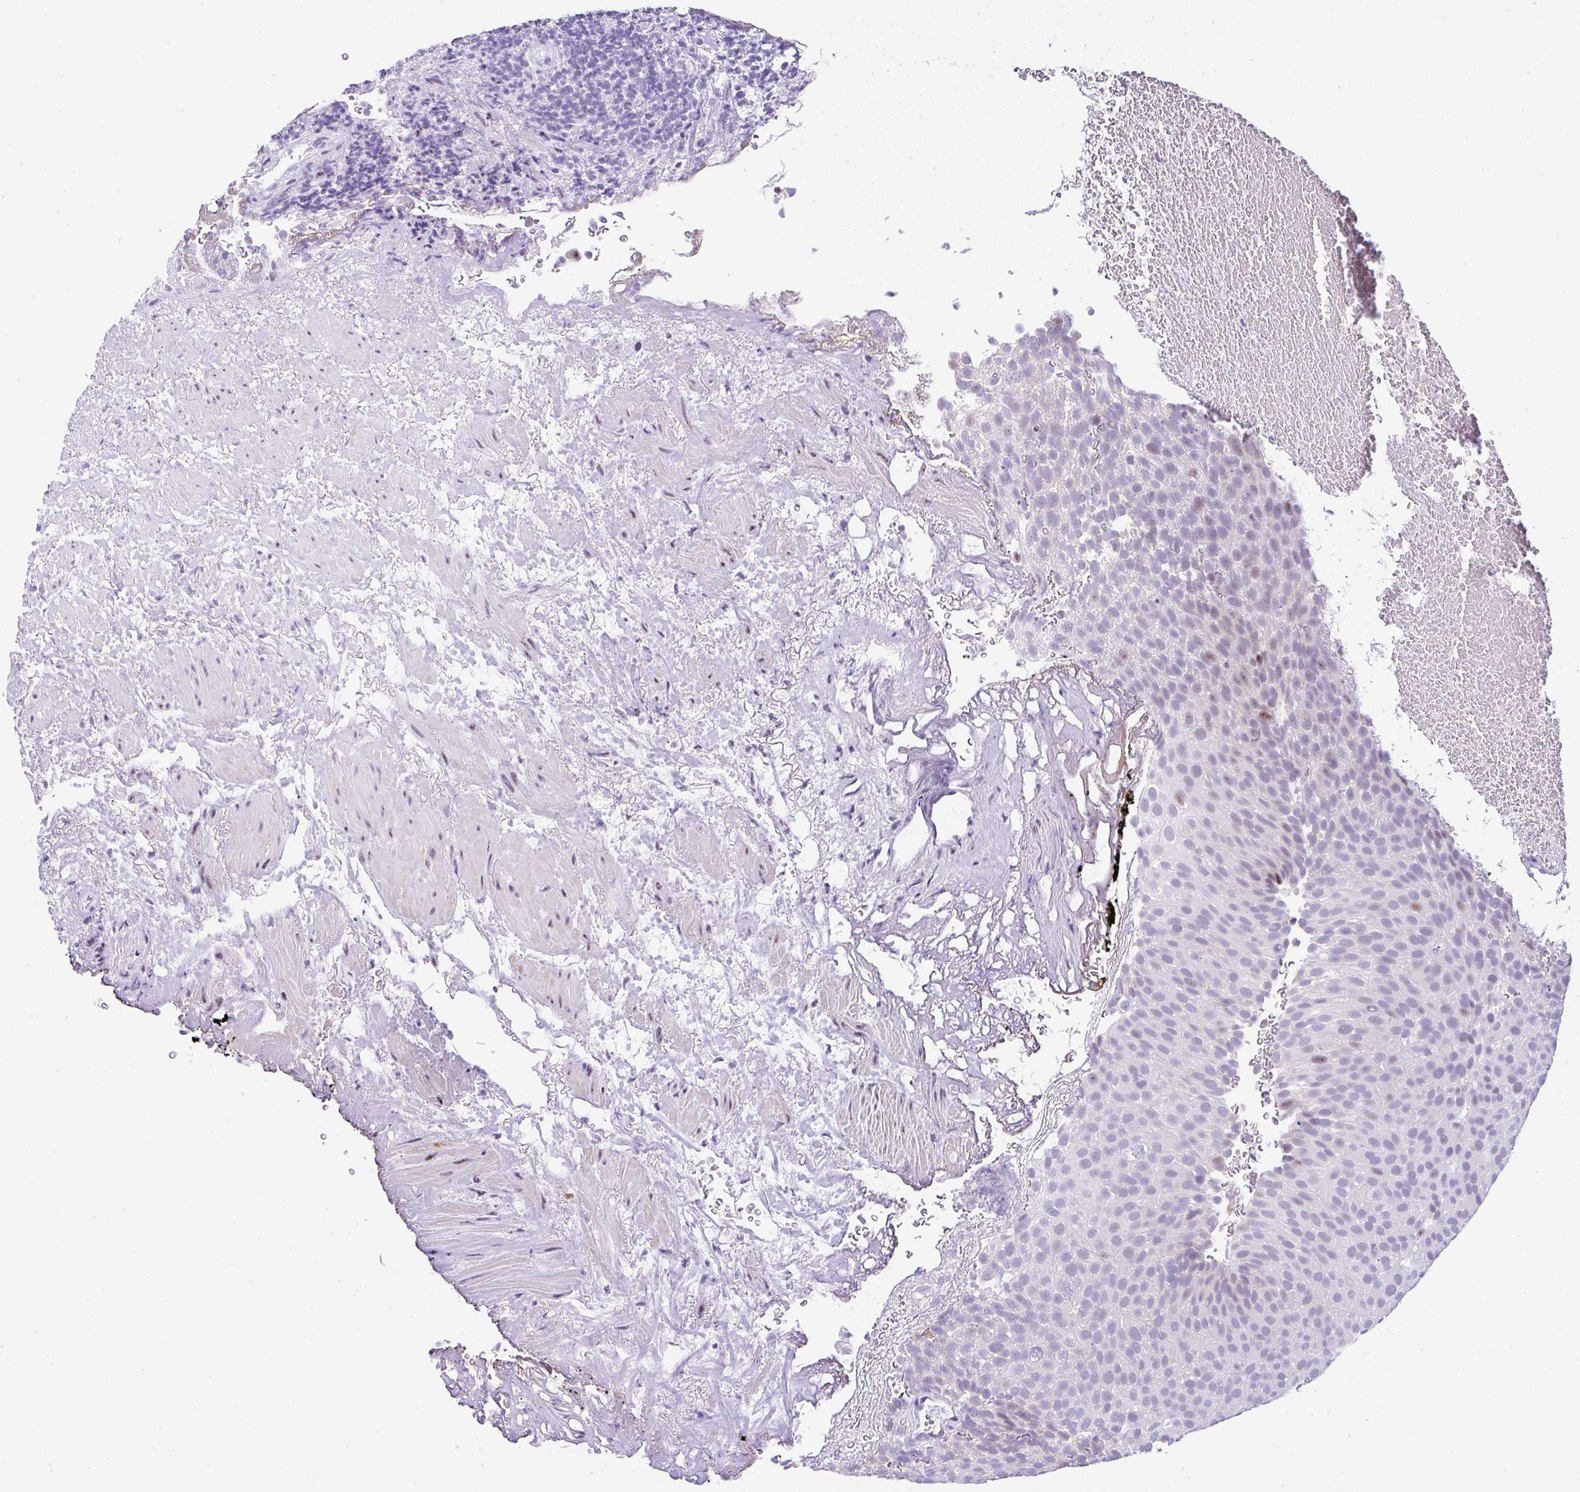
{"staining": {"intensity": "weak", "quantity": "<25%", "location": "nuclear"}, "tissue": "urothelial cancer", "cell_type": "Tumor cells", "image_type": "cancer", "snomed": [{"axis": "morphology", "description": "Urothelial carcinoma, Low grade"}, {"axis": "topography", "description": "Urinary bladder"}], "caption": "This image is of low-grade urothelial carcinoma stained with IHC to label a protein in brown with the nuclei are counter-stained blue. There is no expression in tumor cells. (Brightfield microscopy of DAB immunohistochemistry at high magnification).", "gene": "NR1D2", "patient": {"sex": "male", "age": 78}}